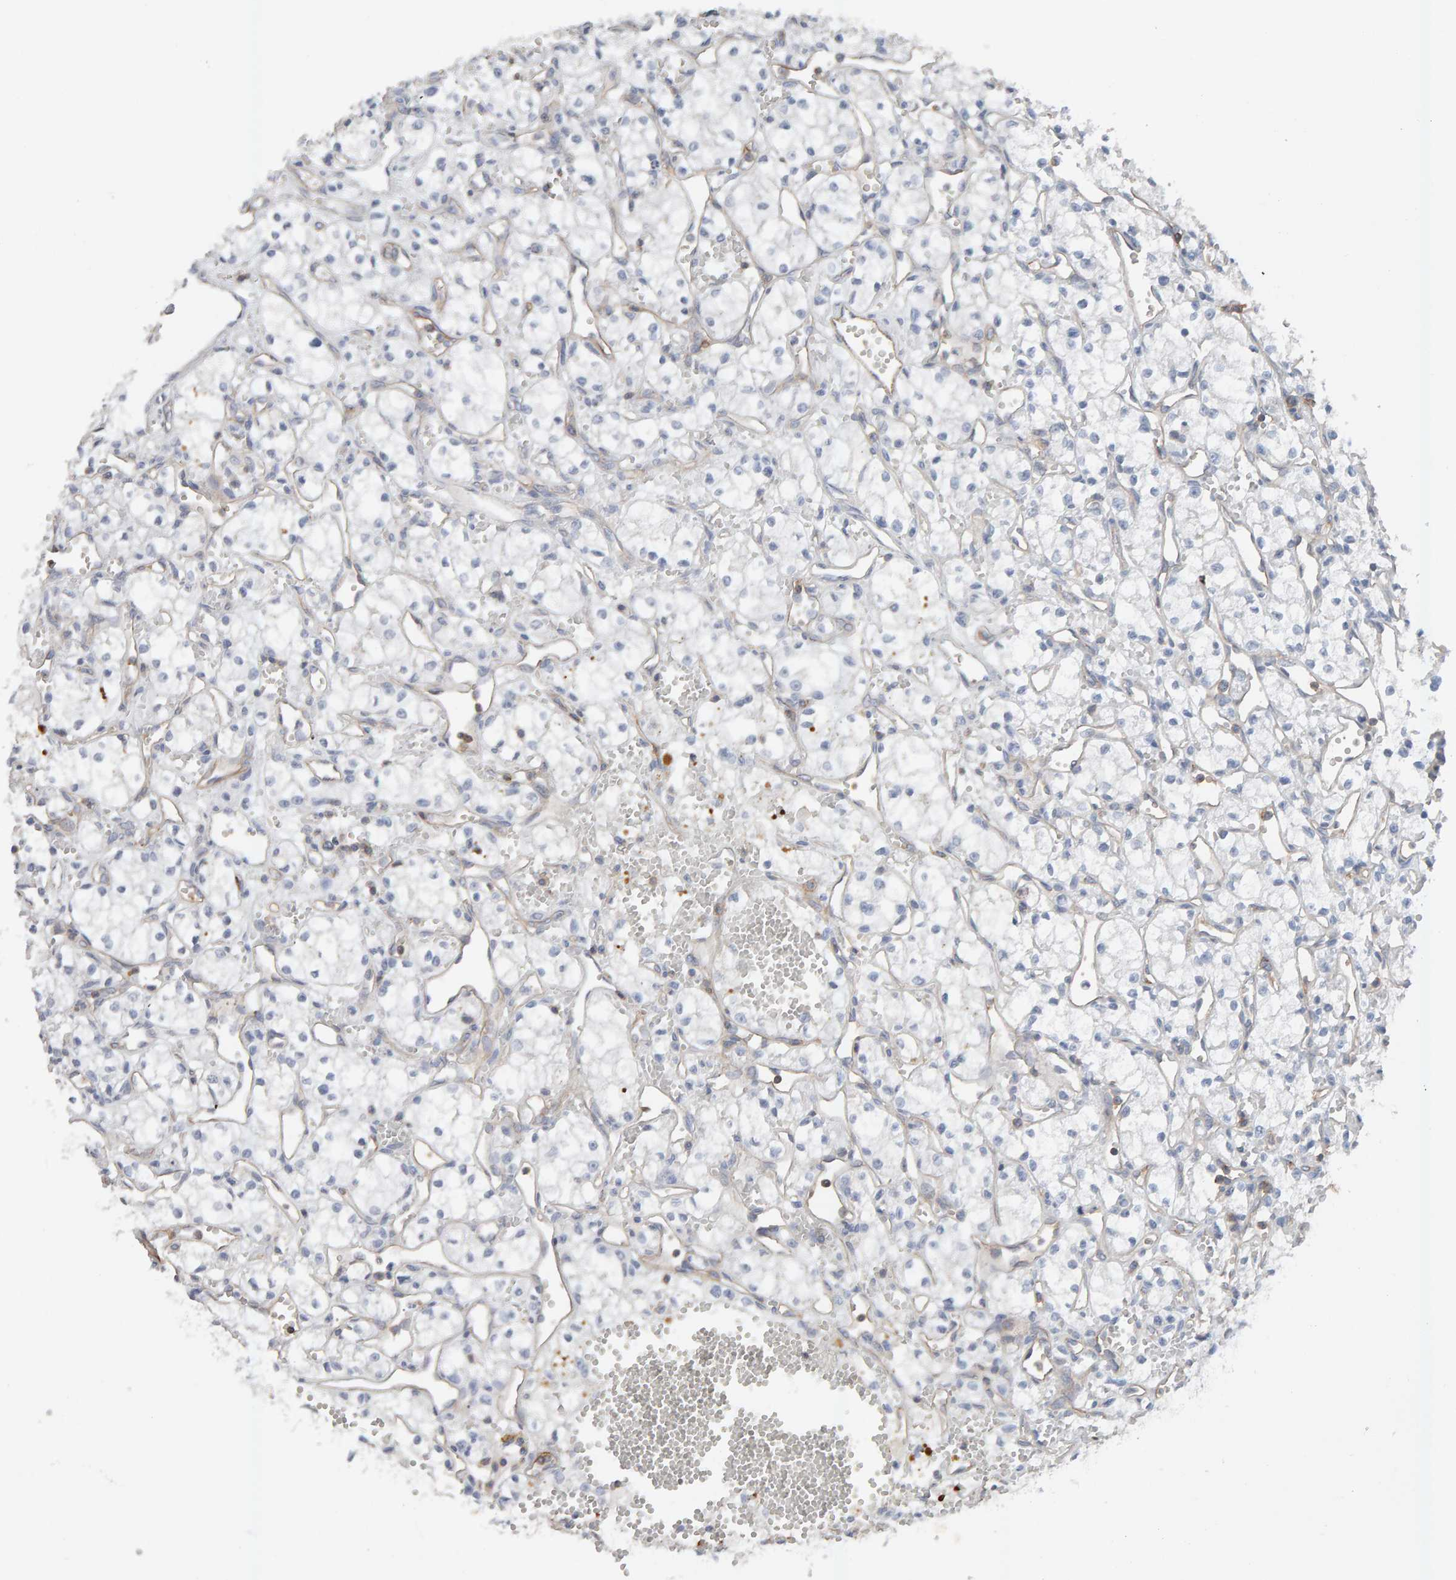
{"staining": {"intensity": "negative", "quantity": "none", "location": "none"}, "tissue": "renal cancer", "cell_type": "Tumor cells", "image_type": "cancer", "snomed": [{"axis": "morphology", "description": "Adenocarcinoma, NOS"}, {"axis": "topography", "description": "Kidney"}], "caption": "DAB (3,3'-diaminobenzidine) immunohistochemical staining of human renal cancer (adenocarcinoma) reveals no significant positivity in tumor cells. (Stains: DAB immunohistochemistry with hematoxylin counter stain, Microscopy: brightfield microscopy at high magnification).", "gene": "FYN", "patient": {"sex": "male", "age": 59}}